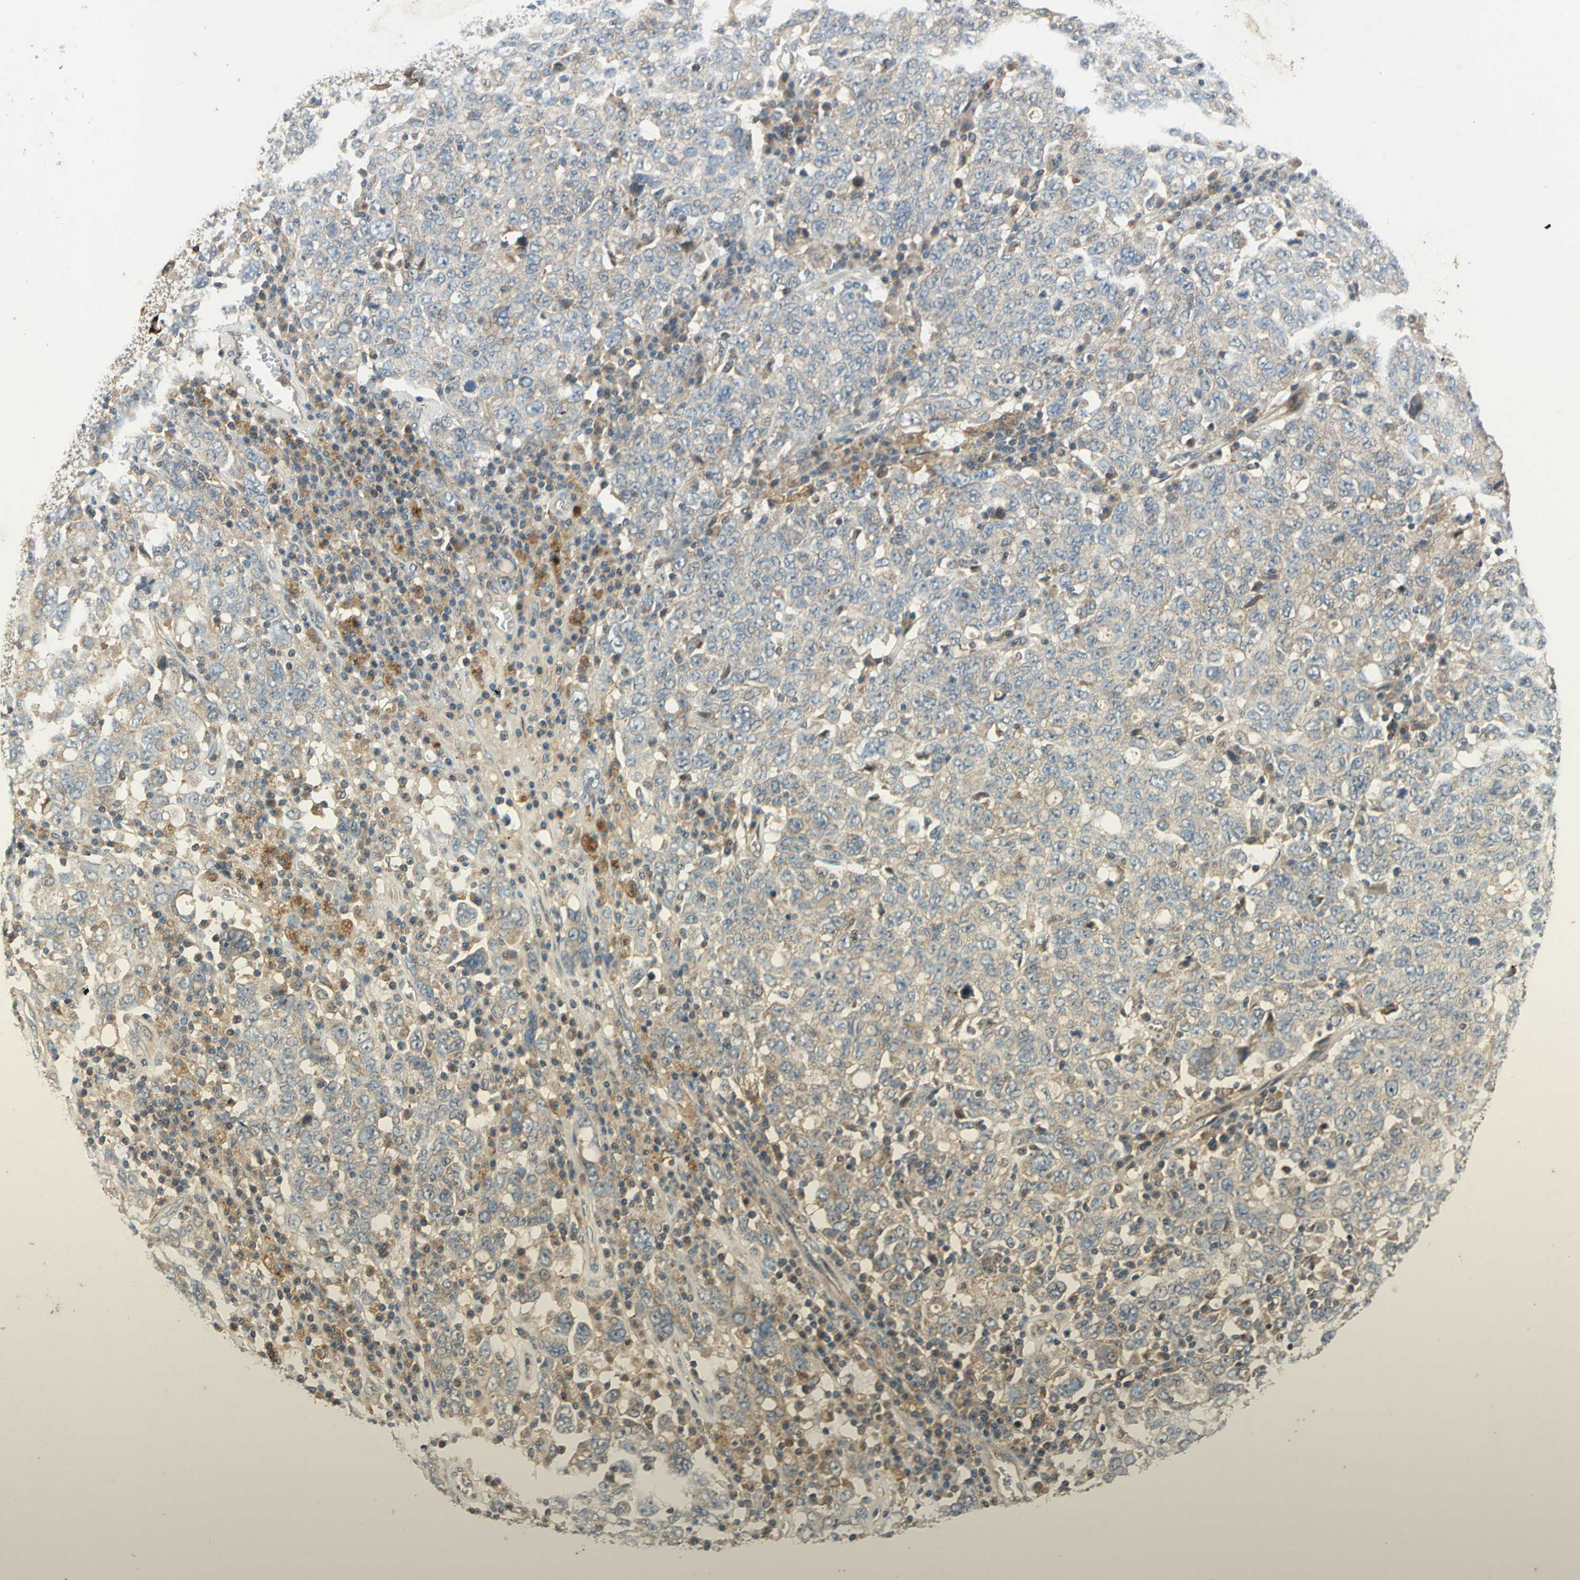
{"staining": {"intensity": "weak", "quantity": "25%-75%", "location": "cytoplasmic/membranous"}, "tissue": "ovarian cancer", "cell_type": "Tumor cells", "image_type": "cancer", "snomed": [{"axis": "morphology", "description": "Carcinoma, endometroid"}, {"axis": "topography", "description": "Ovary"}], "caption": "Weak cytoplasmic/membranous expression is seen in about 25%-75% of tumor cells in ovarian endometroid carcinoma.", "gene": "EMCN", "patient": {"sex": "female", "age": 62}}